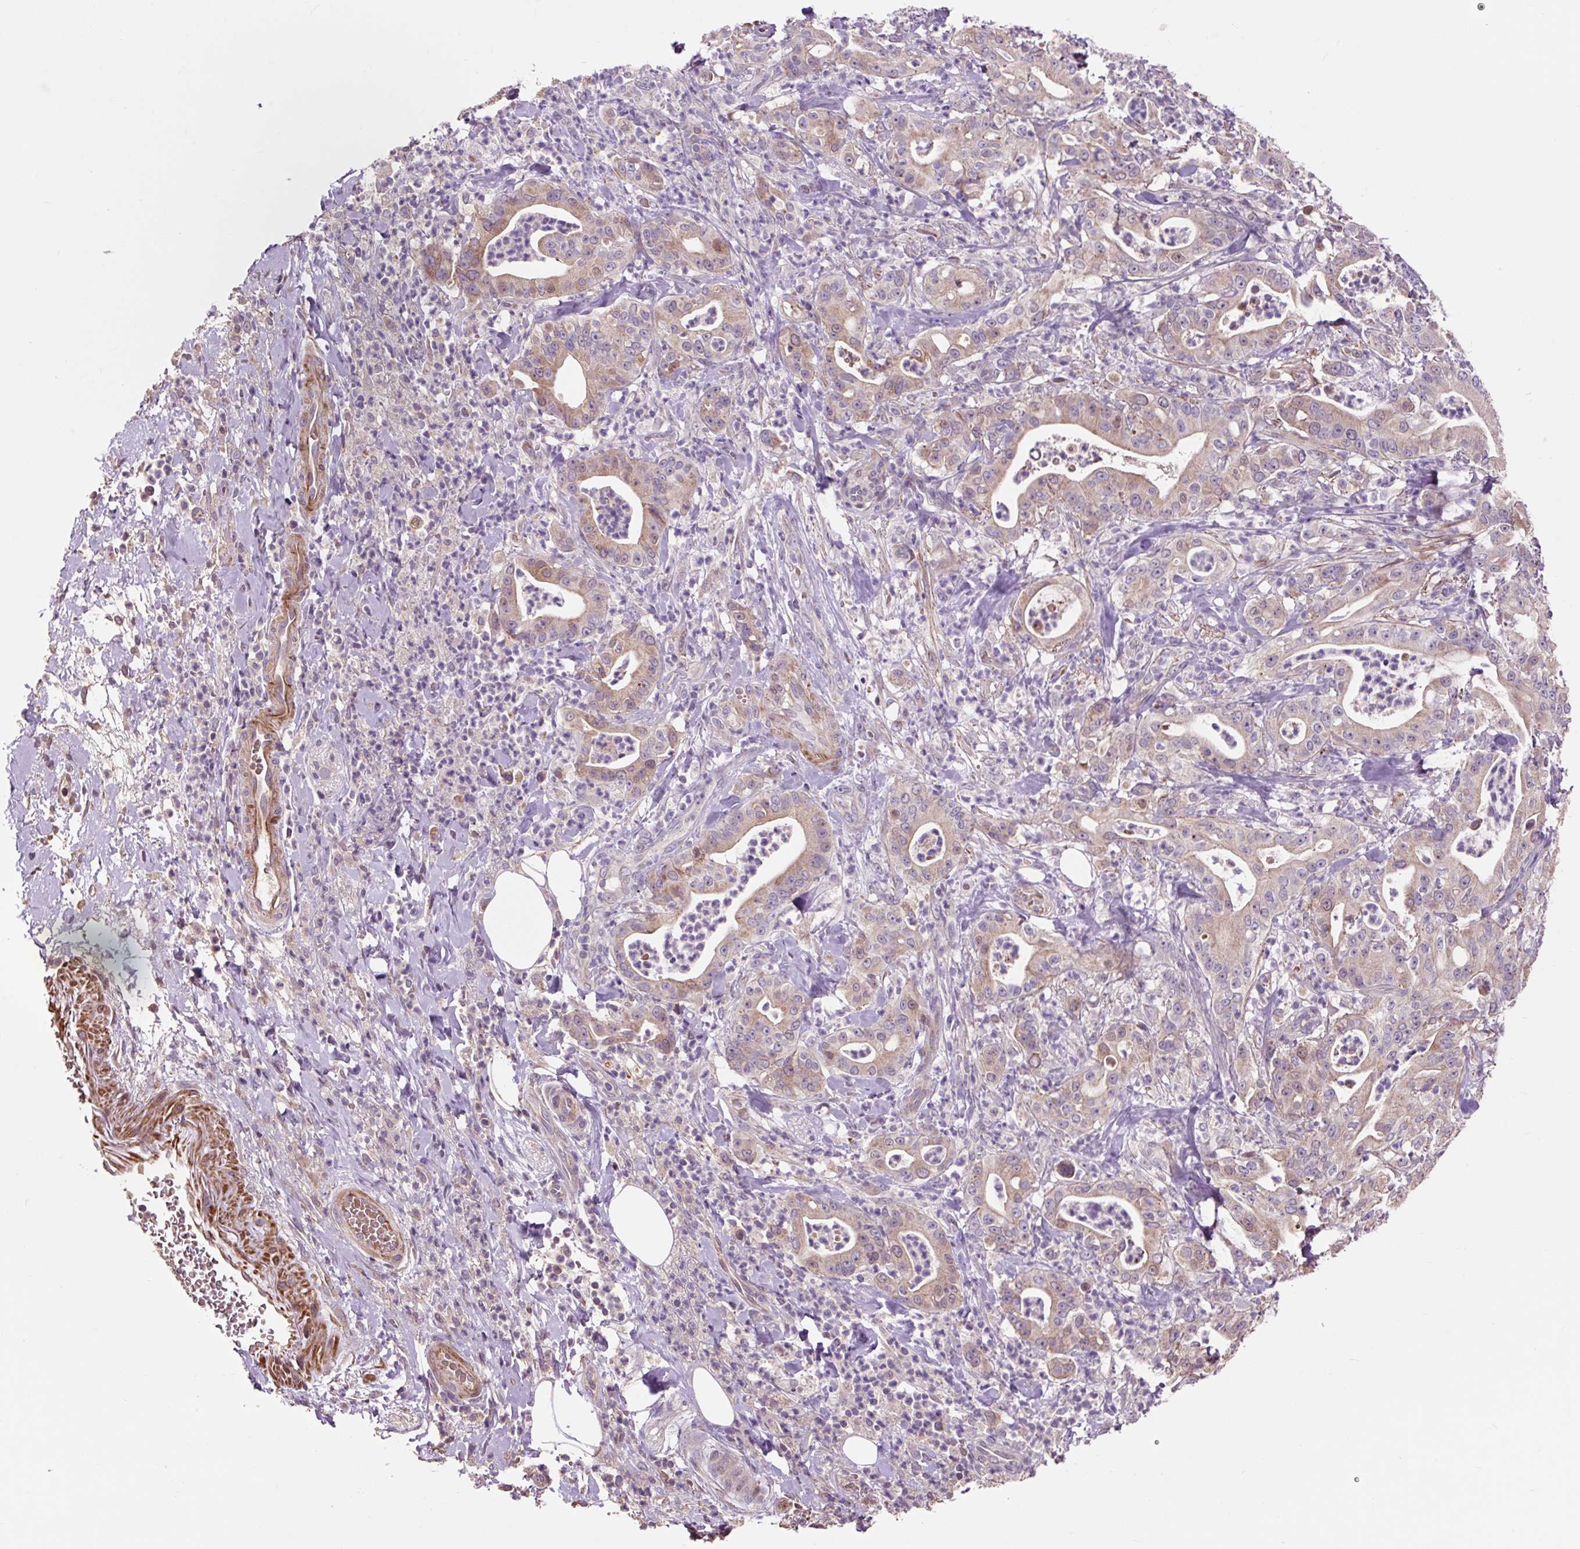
{"staining": {"intensity": "moderate", "quantity": ">75%", "location": "cytoplasmic/membranous"}, "tissue": "pancreatic cancer", "cell_type": "Tumor cells", "image_type": "cancer", "snomed": [{"axis": "morphology", "description": "Adenocarcinoma, NOS"}, {"axis": "topography", "description": "Pancreas"}], "caption": "Immunohistochemistry photomicrograph of neoplastic tissue: human pancreatic cancer stained using immunohistochemistry (IHC) displays medium levels of moderate protein expression localized specifically in the cytoplasmic/membranous of tumor cells, appearing as a cytoplasmic/membranous brown color.", "gene": "PRIMPOL", "patient": {"sex": "male", "age": 71}}